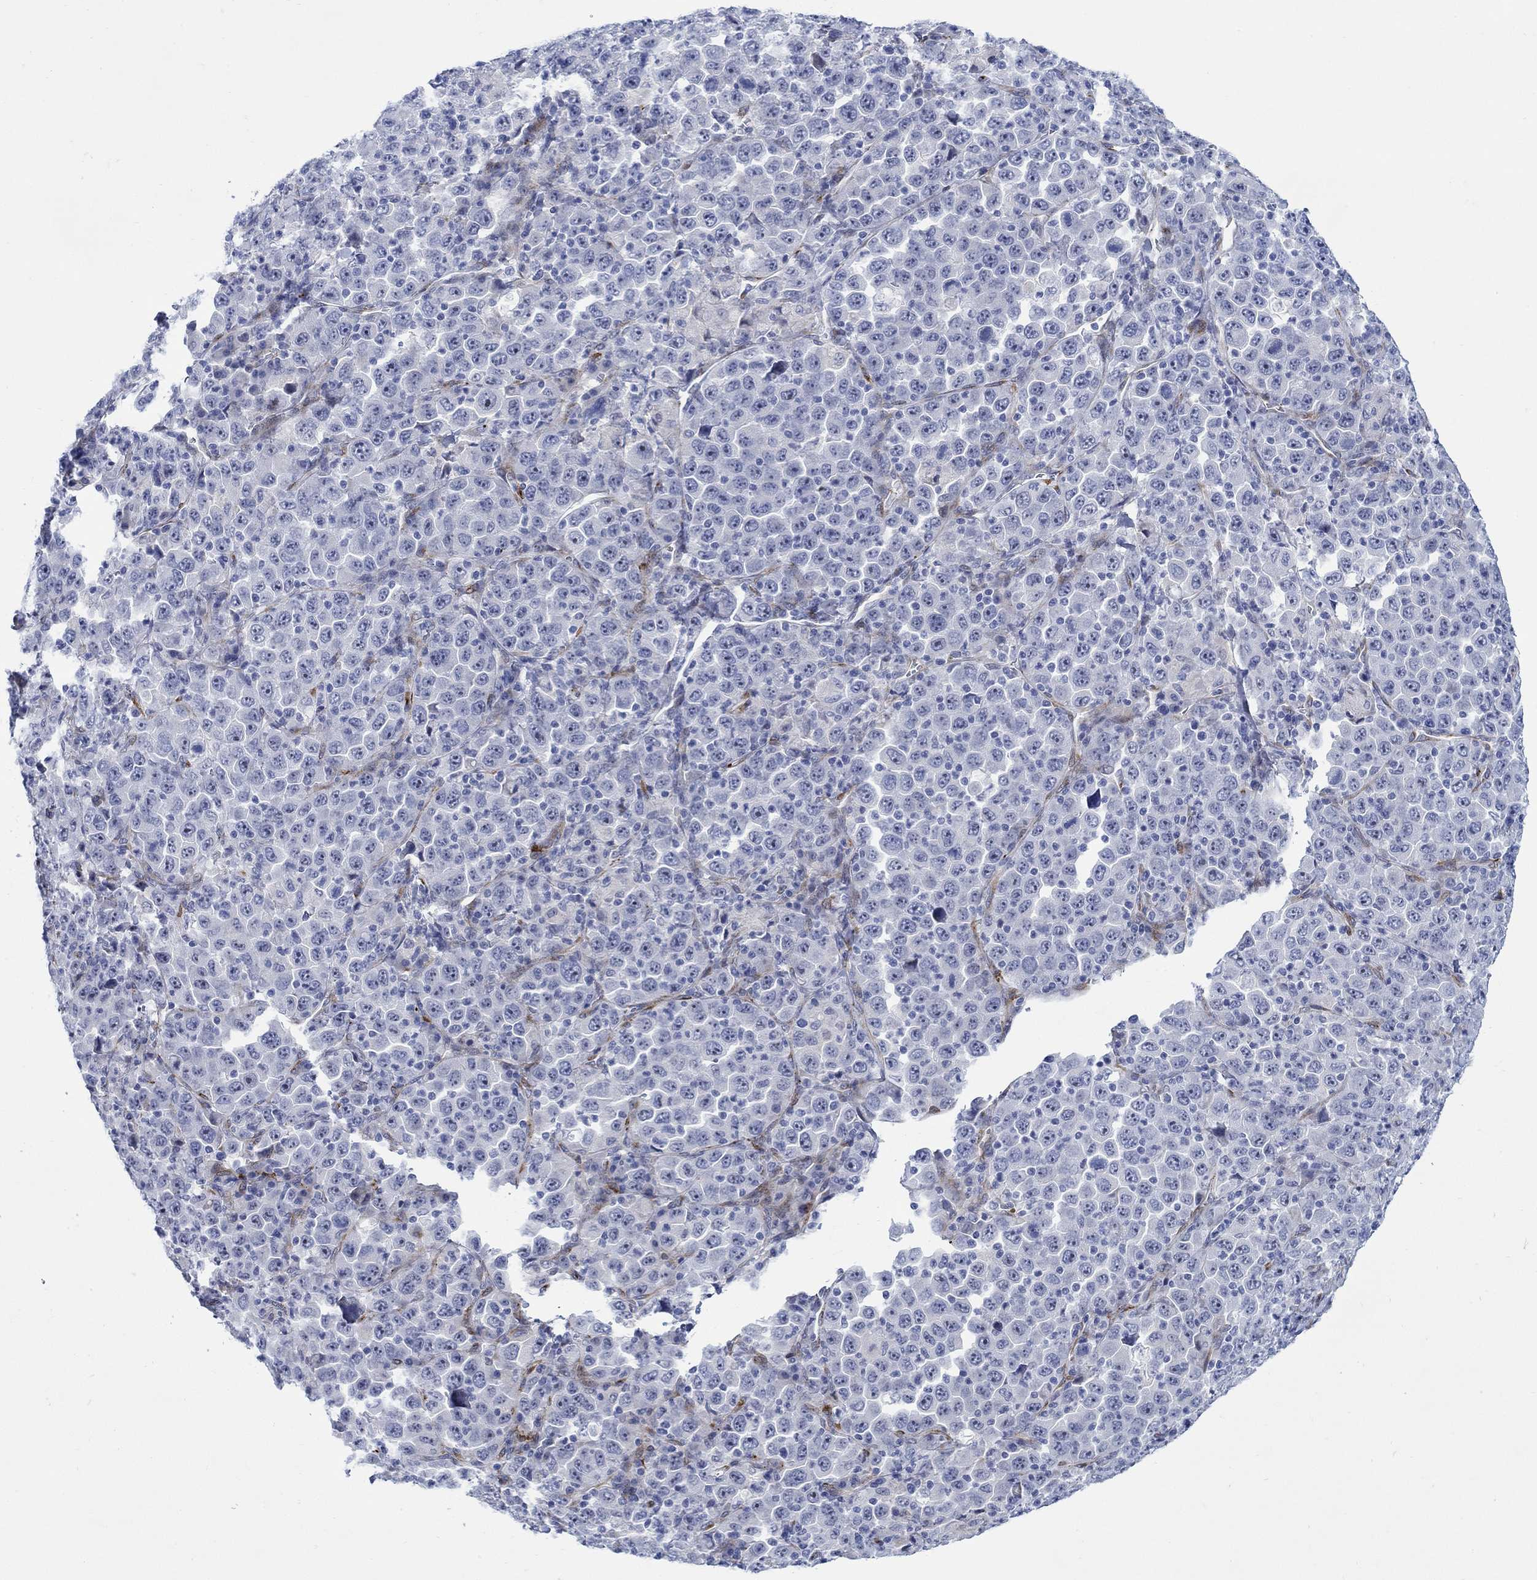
{"staining": {"intensity": "negative", "quantity": "none", "location": "none"}, "tissue": "stomach cancer", "cell_type": "Tumor cells", "image_type": "cancer", "snomed": [{"axis": "morphology", "description": "Normal tissue, NOS"}, {"axis": "morphology", "description": "Adenocarcinoma, NOS"}, {"axis": "topography", "description": "Stomach, upper"}, {"axis": "topography", "description": "Stomach"}], "caption": "High power microscopy micrograph of an immunohistochemistry (IHC) micrograph of stomach cancer (adenocarcinoma), revealing no significant staining in tumor cells.", "gene": "KSR2", "patient": {"sex": "male", "age": 59}}